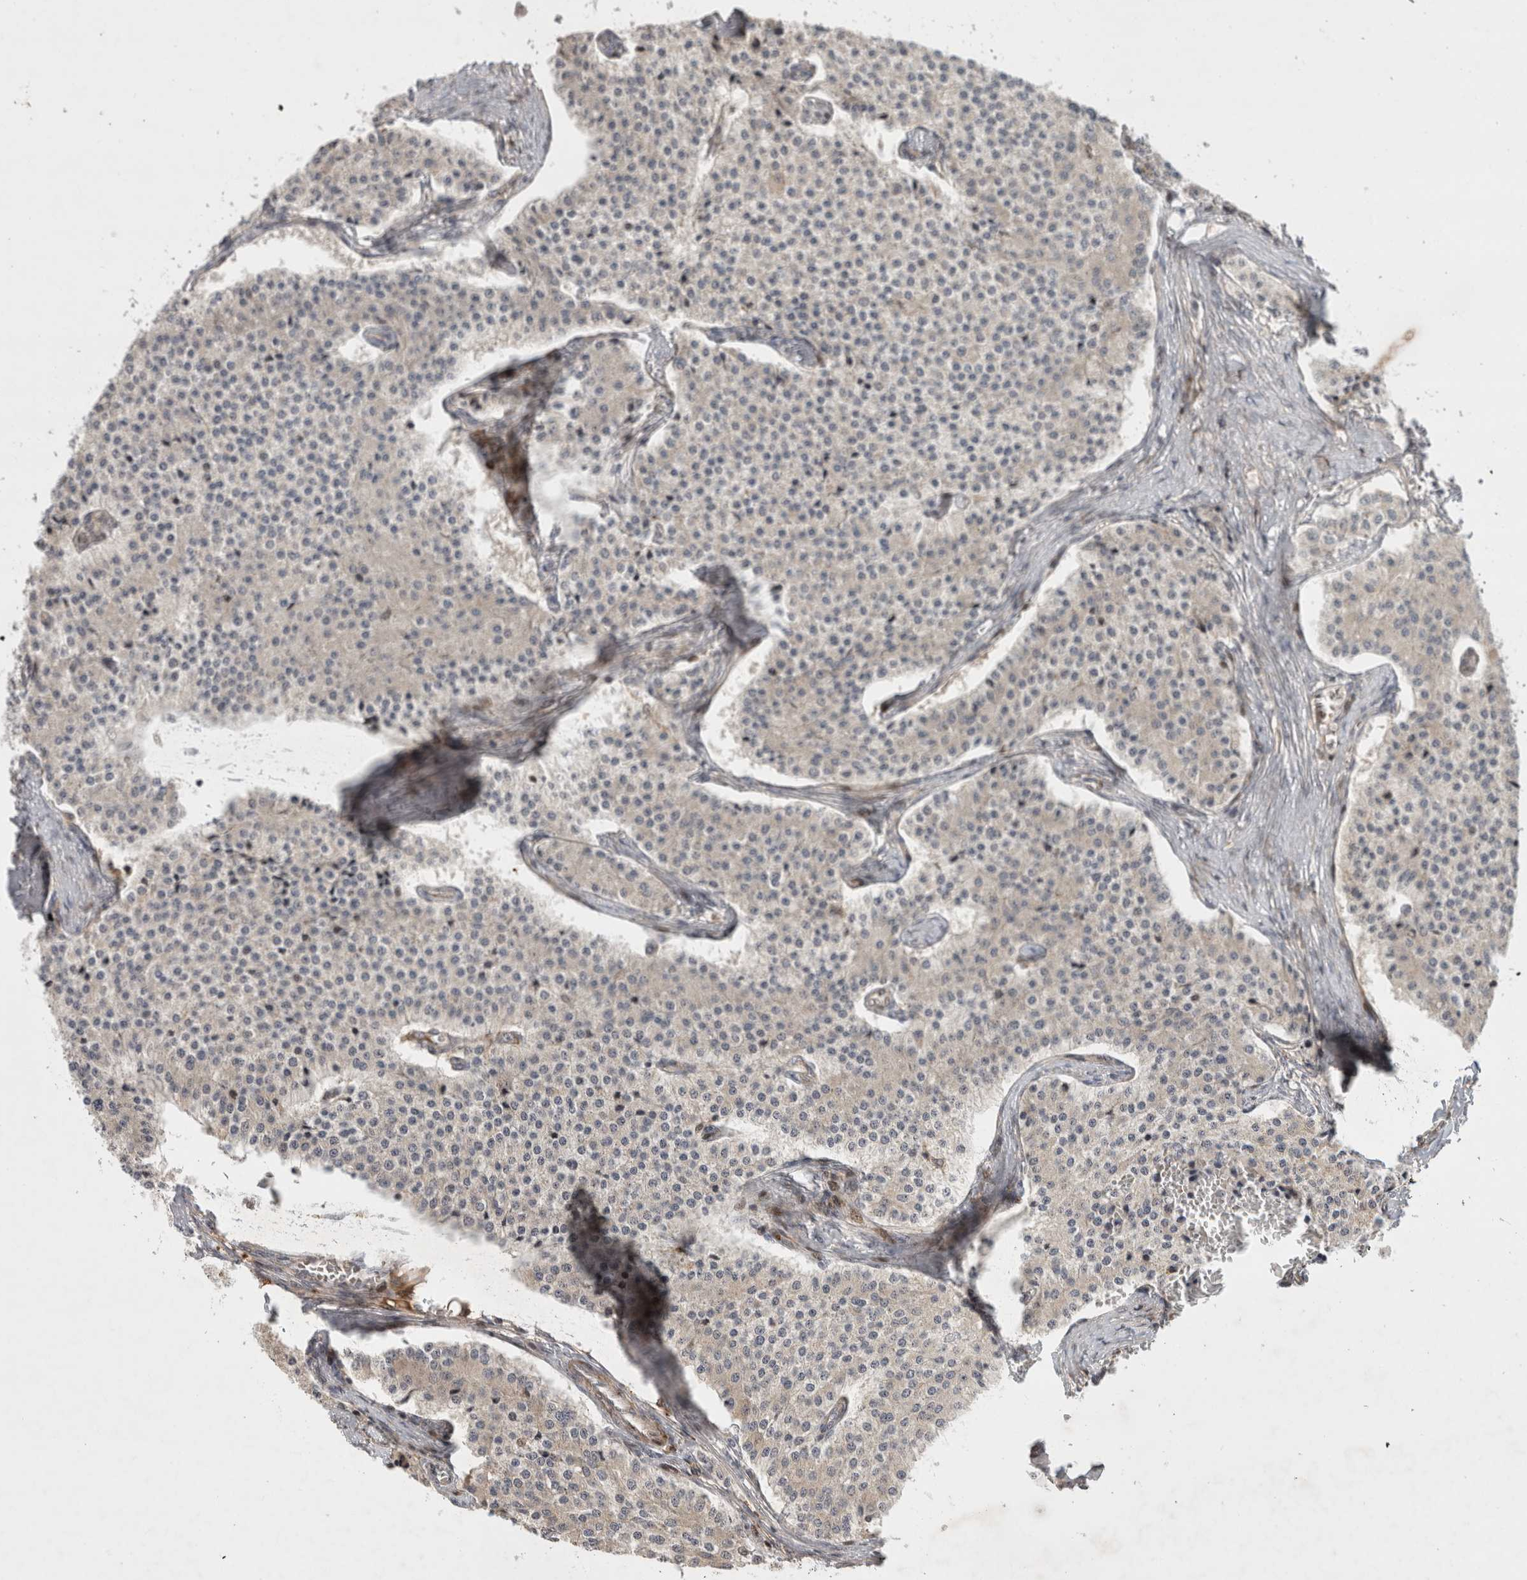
{"staining": {"intensity": "negative", "quantity": "none", "location": "none"}, "tissue": "carcinoid", "cell_type": "Tumor cells", "image_type": "cancer", "snomed": [{"axis": "morphology", "description": "Carcinoid, malignant, NOS"}, {"axis": "topography", "description": "Colon"}], "caption": "Immunohistochemical staining of human carcinoid (malignant) reveals no significant expression in tumor cells.", "gene": "INSRR", "patient": {"sex": "female", "age": 52}}